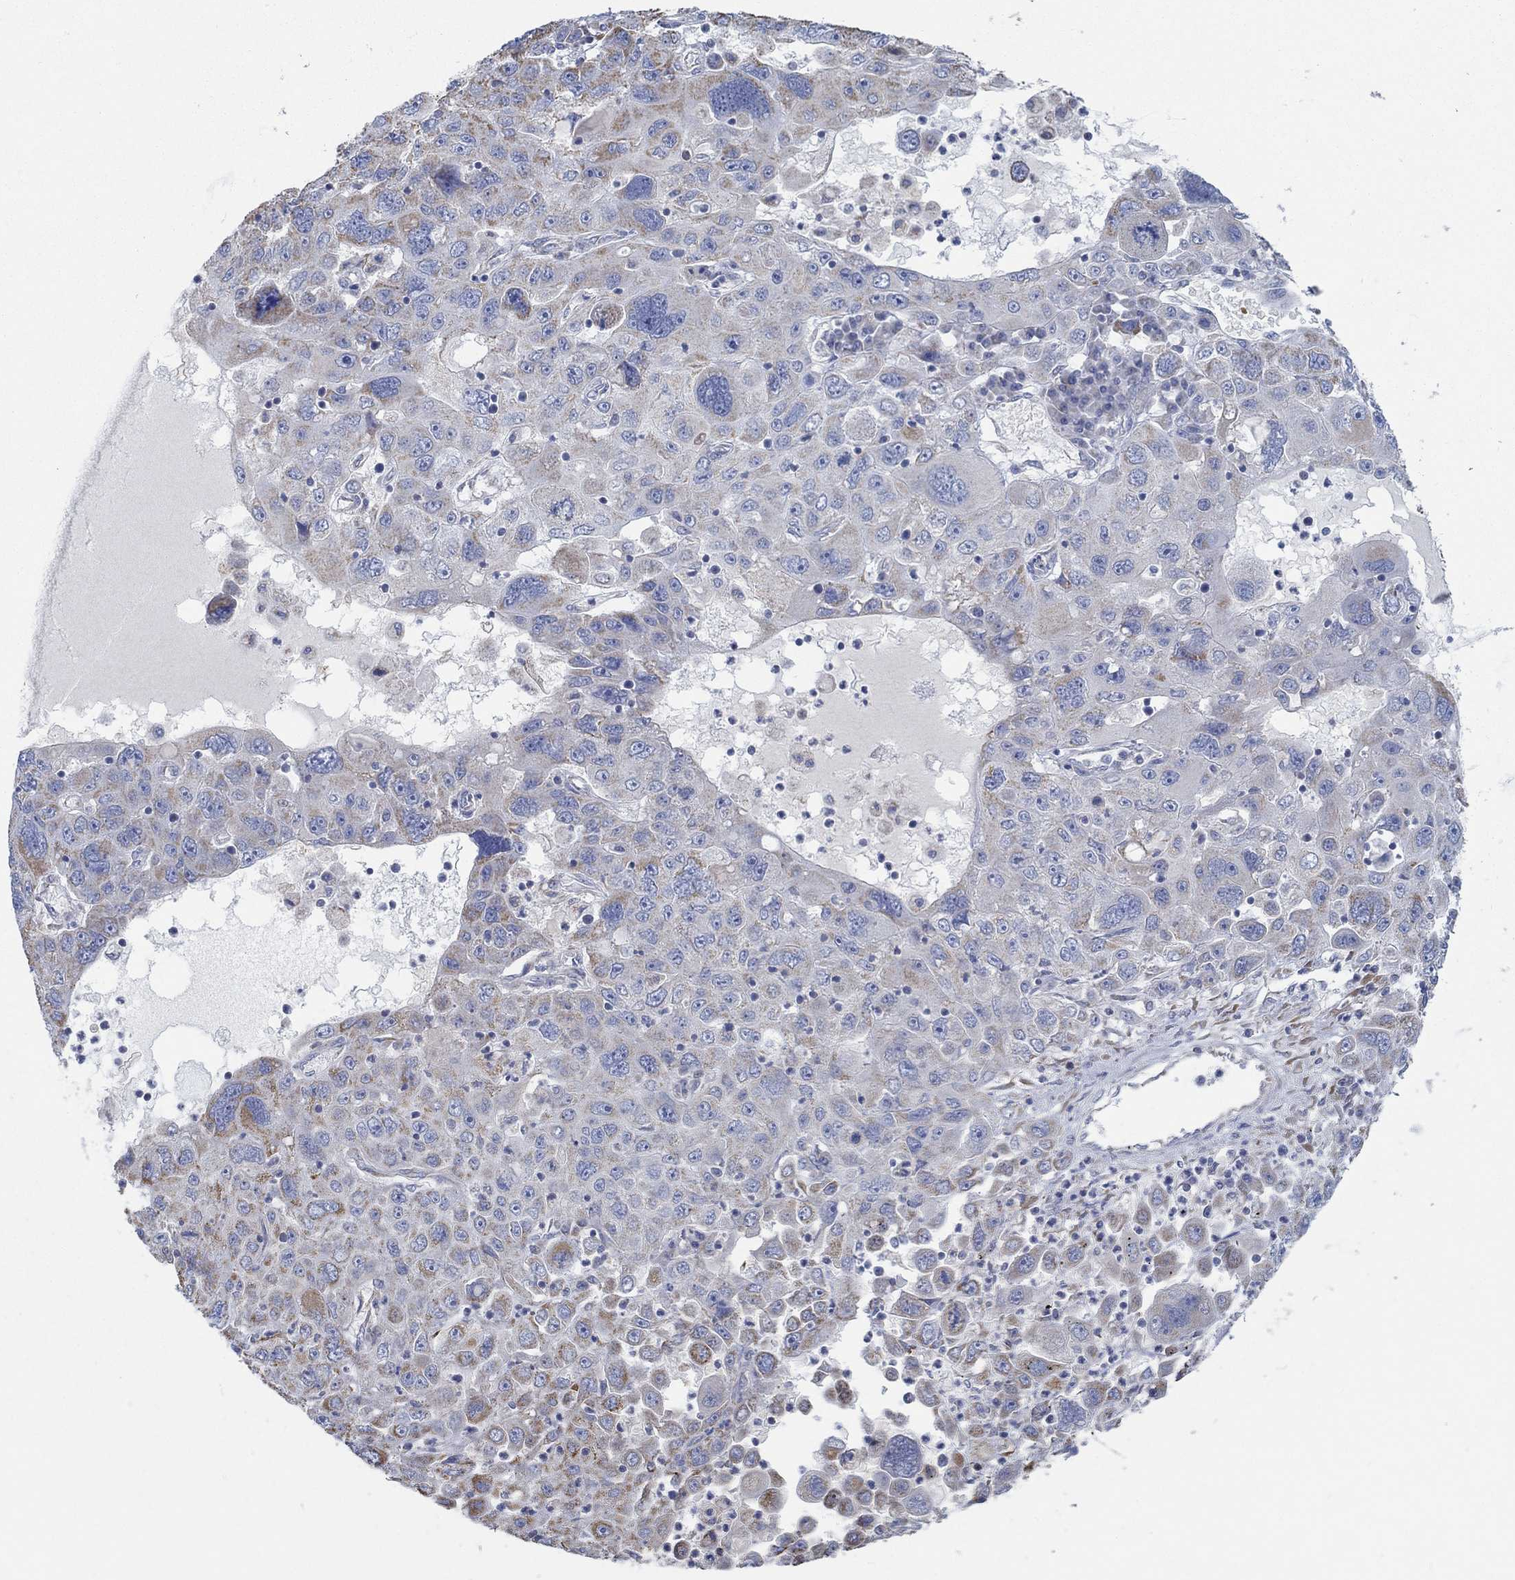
{"staining": {"intensity": "moderate", "quantity": "<25%", "location": "cytoplasmic/membranous"}, "tissue": "stomach cancer", "cell_type": "Tumor cells", "image_type": "cancer", "snomed": [{"axis": "morphology", "description": "Adenocarcinoma, NOS"}, {"axis": "topography", "description": "Stomach"}], "caption": "Immunohistochemical staining of human adenocarcinoma (stomach) displays low levels of moderate cytoplasmic/membranous protein positivity in about <25% of tumor cells. The protein of interest is stained brown, and the nuclei are stained in blue (DAB (3,3'-diaminobenzidine) IHC with brightfield microscopy, high magnification).", "gene": "GLOD5", "patient": {"sex": "male", "age": 56}}